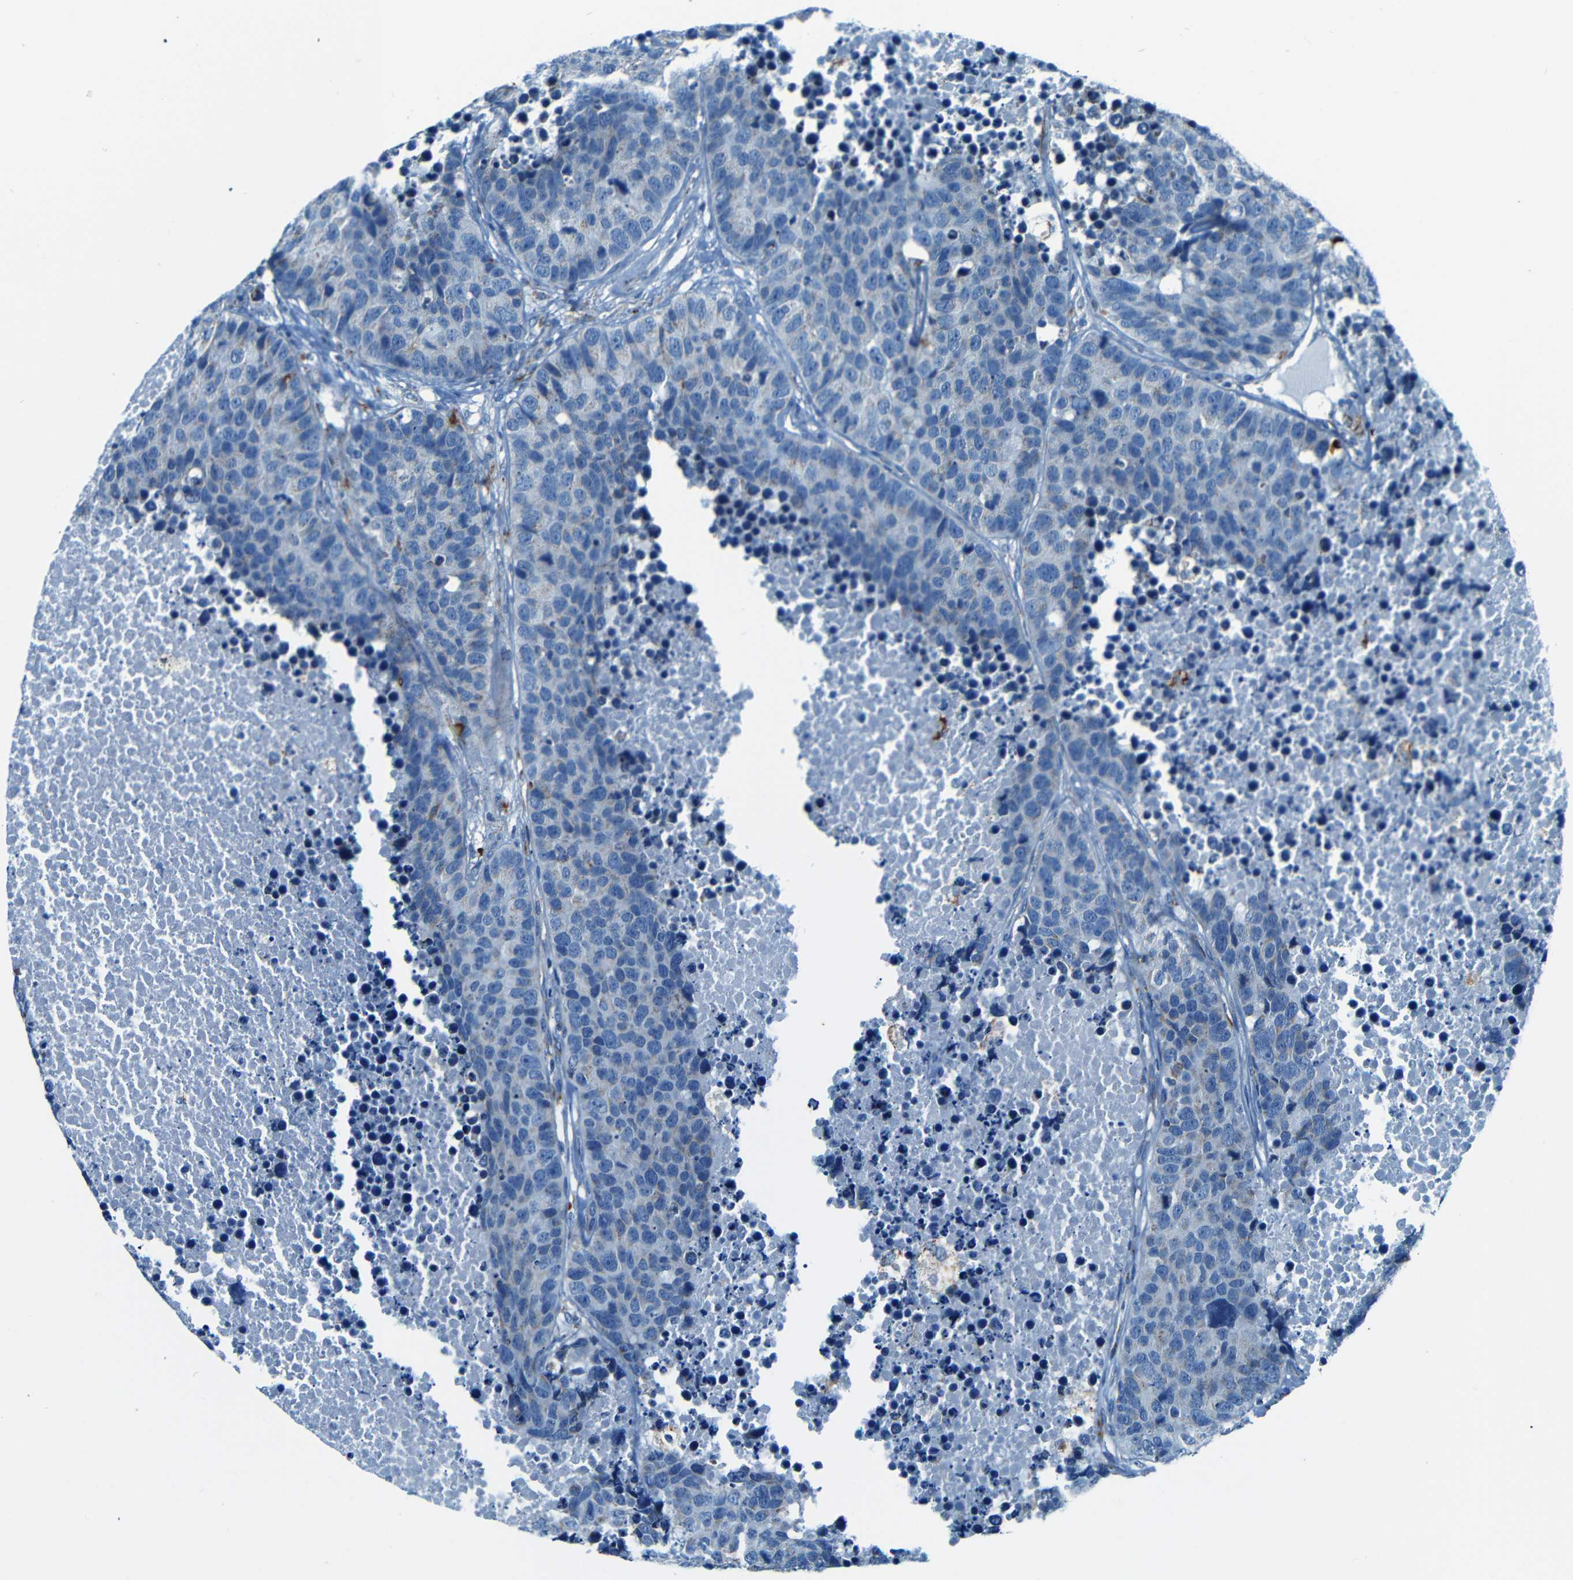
{"staining": {"intensity": "negative", "quantity": "none", "location": "none"}, "tissue": "carcinoid", "cell_type": "Tumor cells", "image_type": "cancer", "snomed": [{"axis": "morphology", "description": "Carcinoid, malignant, NOS"}, {"axis": "topography", "description": "Lung"}], "caption": "Tumor cells show no significant expression in carcinoid. (Immunohistochemistry, brightfield microscopy, high magnification).", "gene": "WSCD2", "patient": {"sex": "male", "age": 60}}